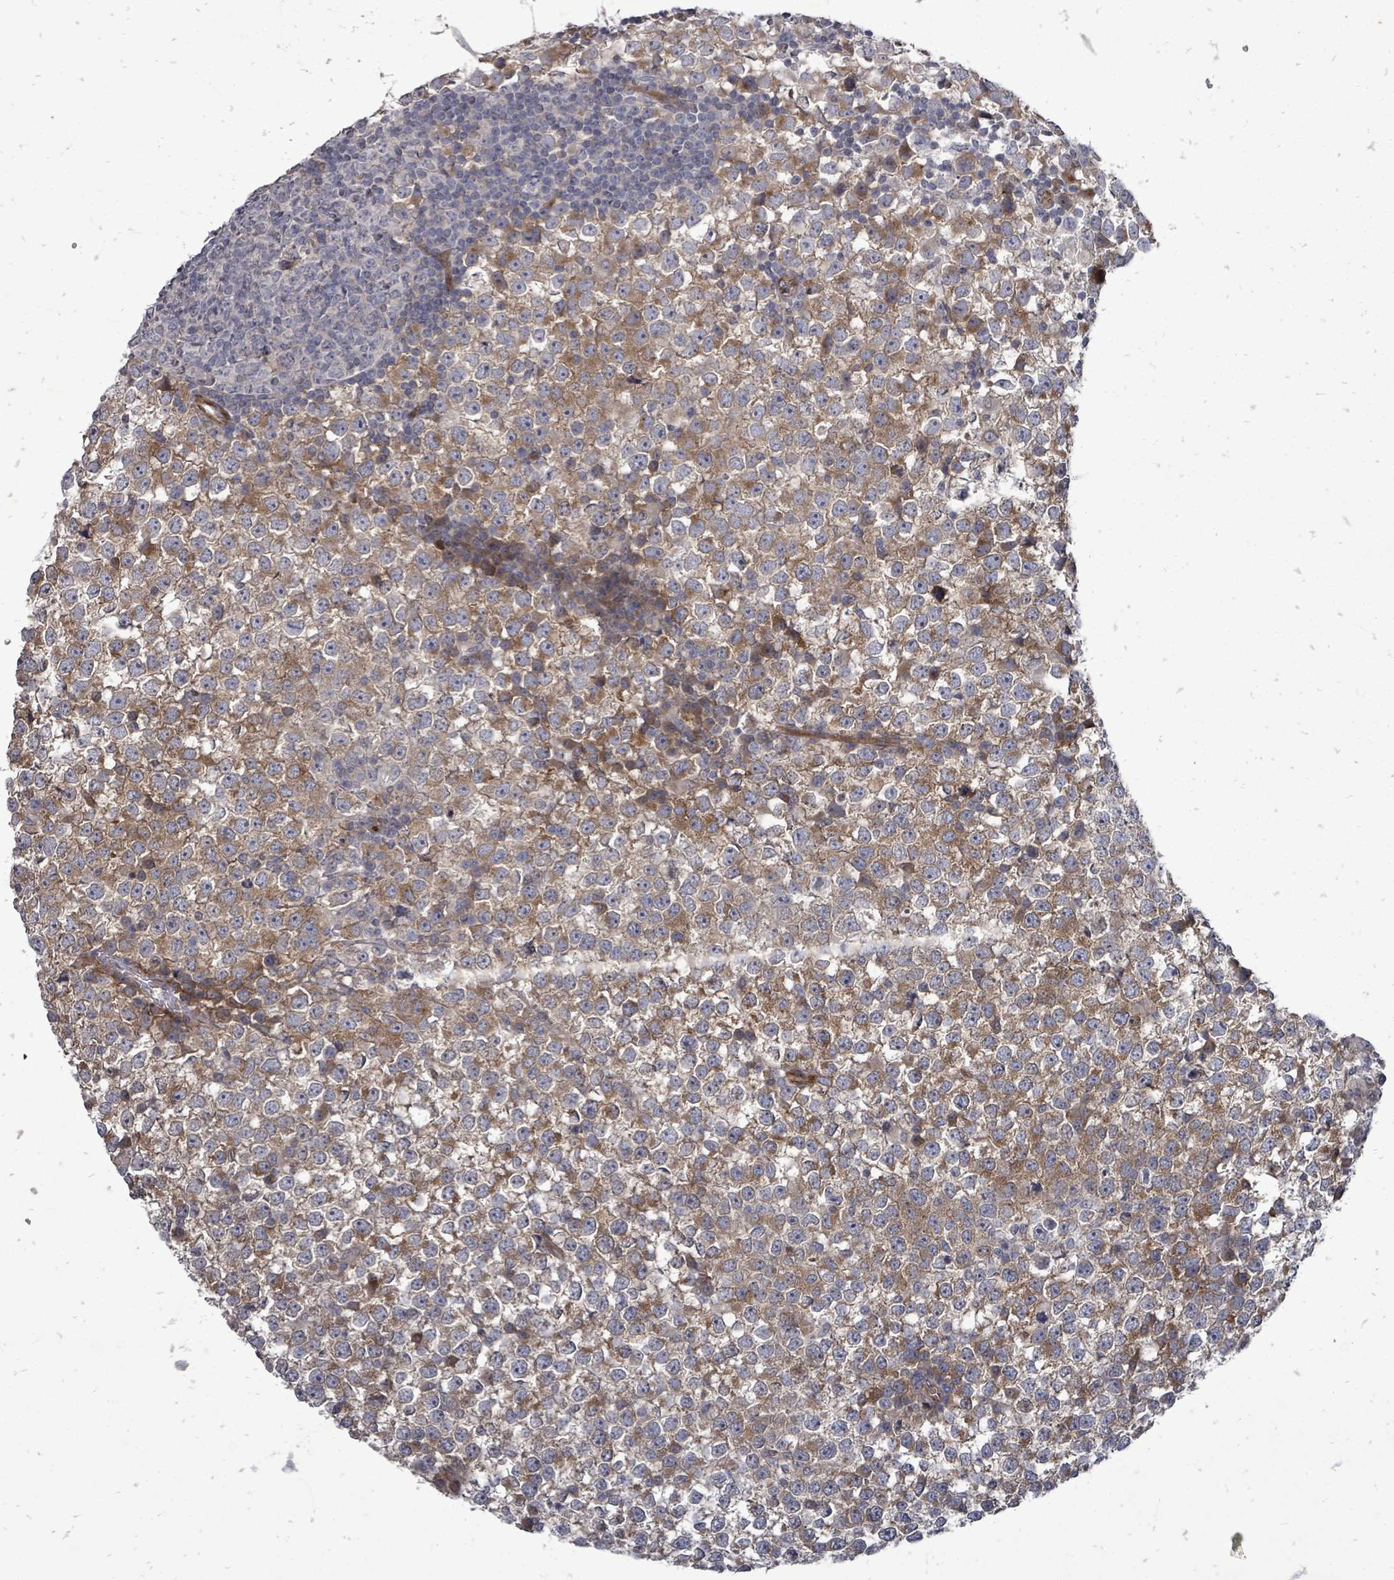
{"staining": {"intensity": "moderate", "quantity": "25%-75%", "location": "cytoplasmic/membranous"}, "tissue": "testis cancer", "cell_type": "Tumor cells", "image_type": "cancer", "snomed": [{"axis": "morphology", "description": "Seminoma, NOS"}, {"axis": "topography", "description": "Testis"}], "caption": "Protein expression analysis of testis seminoma reveals moderate cytoplasmic/membranous expression in approximately 25%-75% of tumor cells.", "gene": "RALGAPB", "patient": {"sex": "male", "age": 65}}